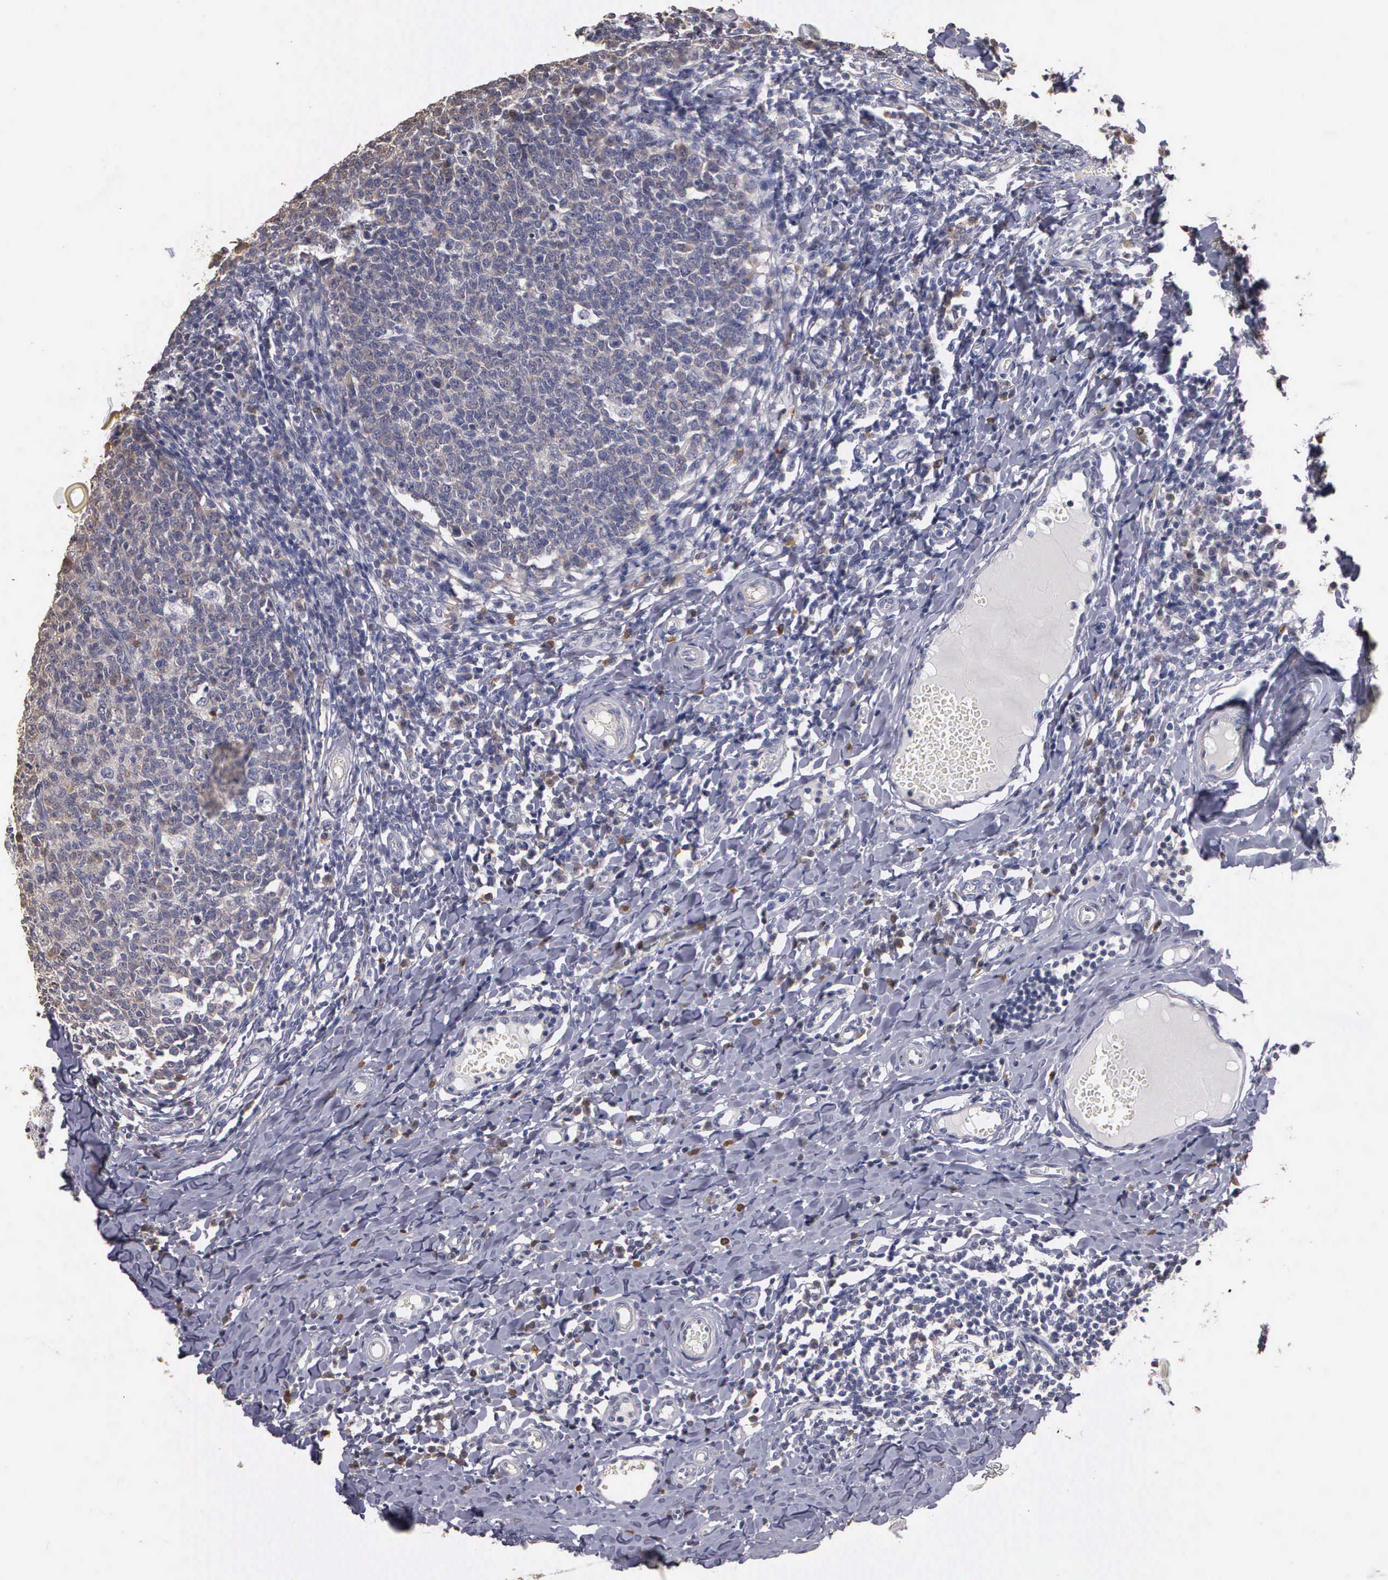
{"staining": {"intensity": "negative", "quantity": "none", "location": "none"}, "tissue": "tonsil", "cell_type": "Germinal center cells", "image_type": "normal", "snomed": [{"axis": "morphology", "description": "Normal tissue, NOS"}, {"axis": "topography", "description": "Tonsil"}], "caption": "This photomicrograph is of normal tonsil stained with immunohistochemistry to label a protein in brown with the nuclei are counter-stained blue. There is no positivity in germinal center cells.", "gene": "ENO3", "patient": {"sex": "male", "age": 6}}